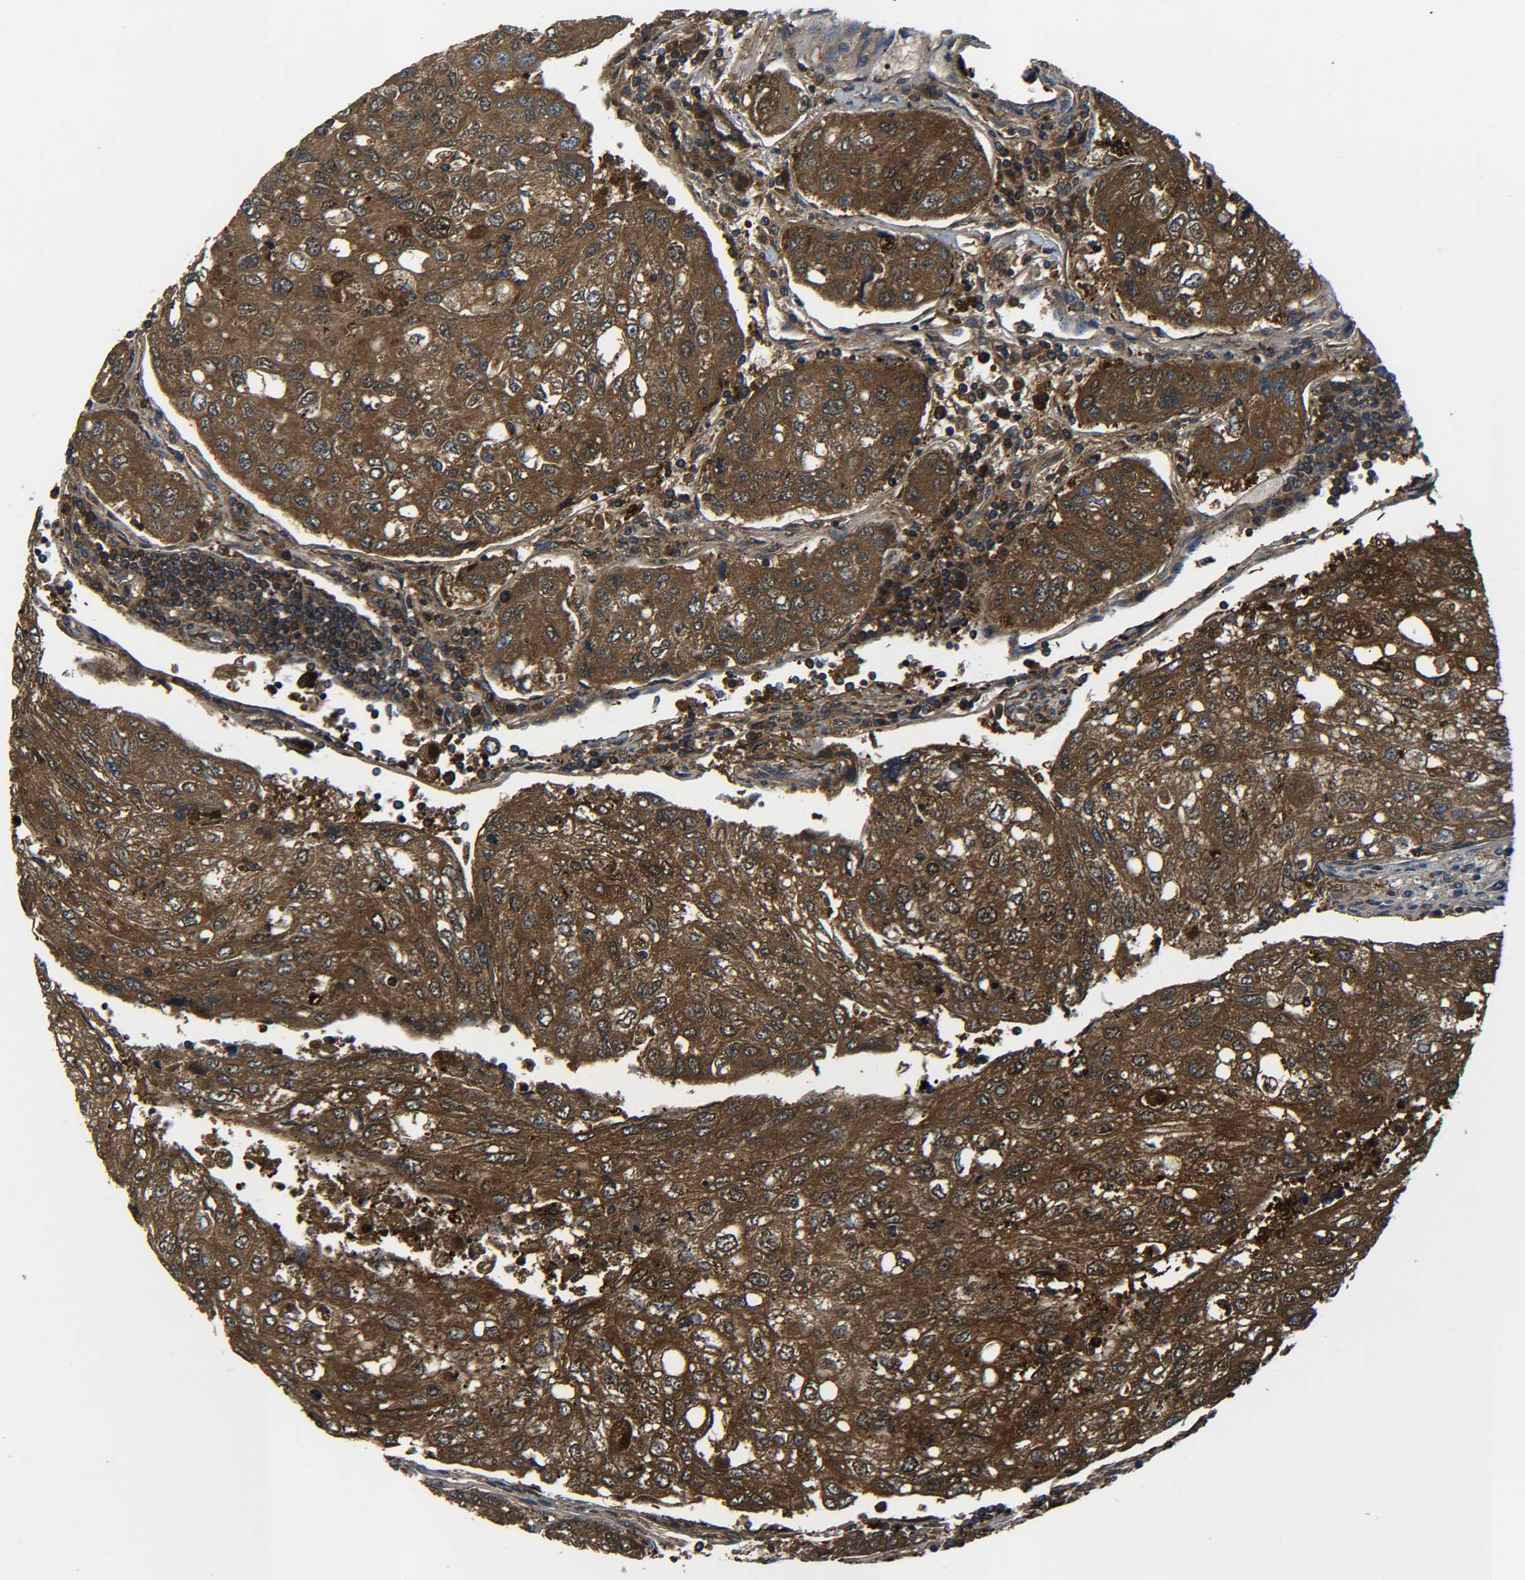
{"staining": {"intensity": "strong", "quantity": ">75%", "location": "cytoplasmic/membranous"}, "tissue": "urothelial cancer", "cell_type": "Tumor cells", "image_type": "cancer", "snomed": [{"axis": "morphology", "description": "Urothelial carcinoma, High grade"}, {"axis": "topography", "description": "Lymph node"}, {"axis": "topography", "description": "Urinary bladder"}], "caption": "This photomicrograph exhibits immunohistochemistry (IHC) staining of human high-grade urothelial carcinoma, with high strong cytoplasmic/membranous expression in approximately >75% of tumor cells.", "gene": "PREB", "patient": {"sex": "male", "age": 51}}